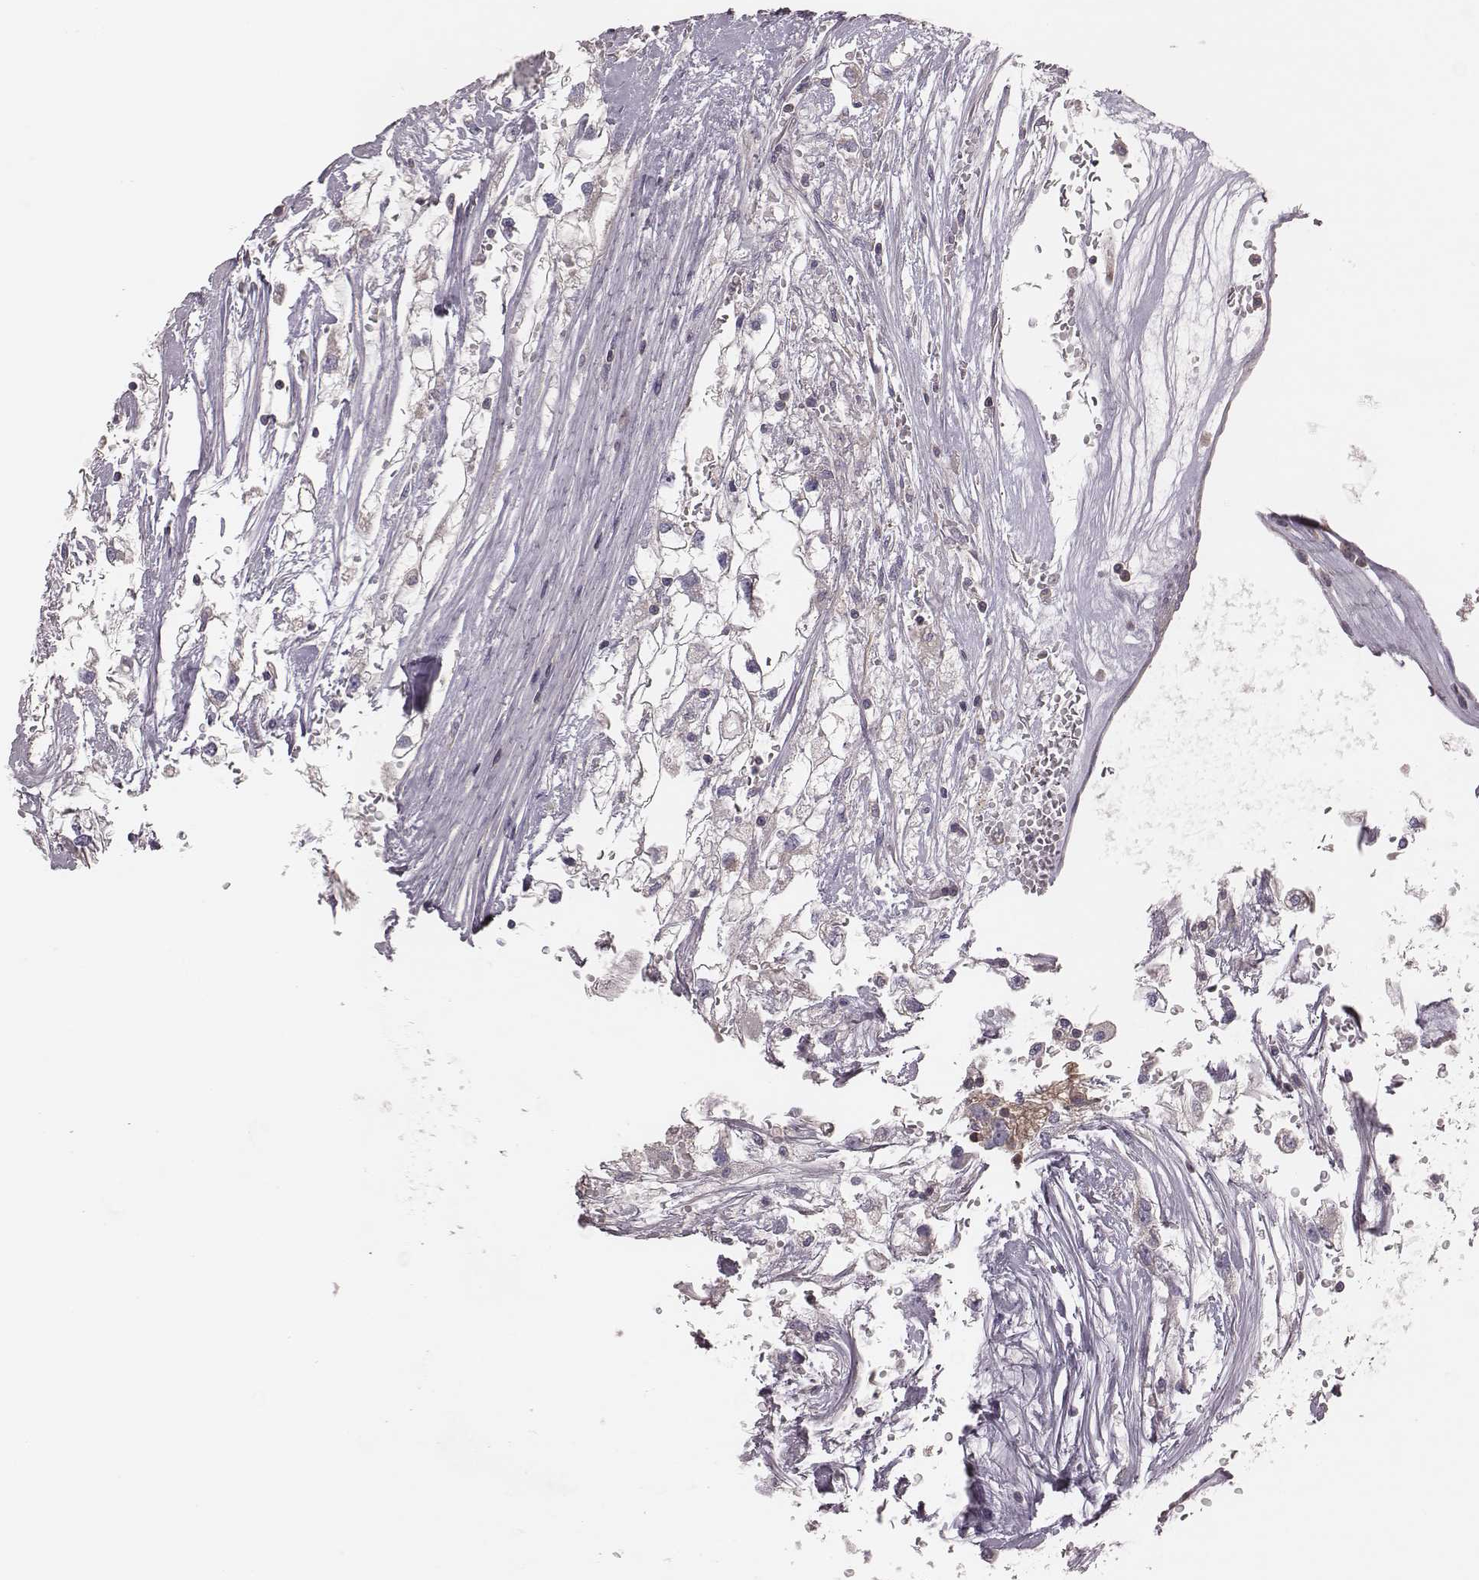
{"staining": {"intensity": "negative", "quantity": "none", "location": "none"}, "tissue": "renal cancer", "cell_type": "Tumor cells", "image_type": "cancer", "snomed": [{"axis": "morphology", "description": "Adenocarcinoma, NOS"}, {"axis": "topography", "description": "Kidney"}], "caption": "Immunohistochemistry image of adenocarcinoma (renal) stained for a protein (brown), which exhibits no staining in tumor cells. (DAB (3,3'-diaminobenzidine) IHC, high magnification).", "gene": "CAD", "patient": {"sex": "male", "age": 59}}